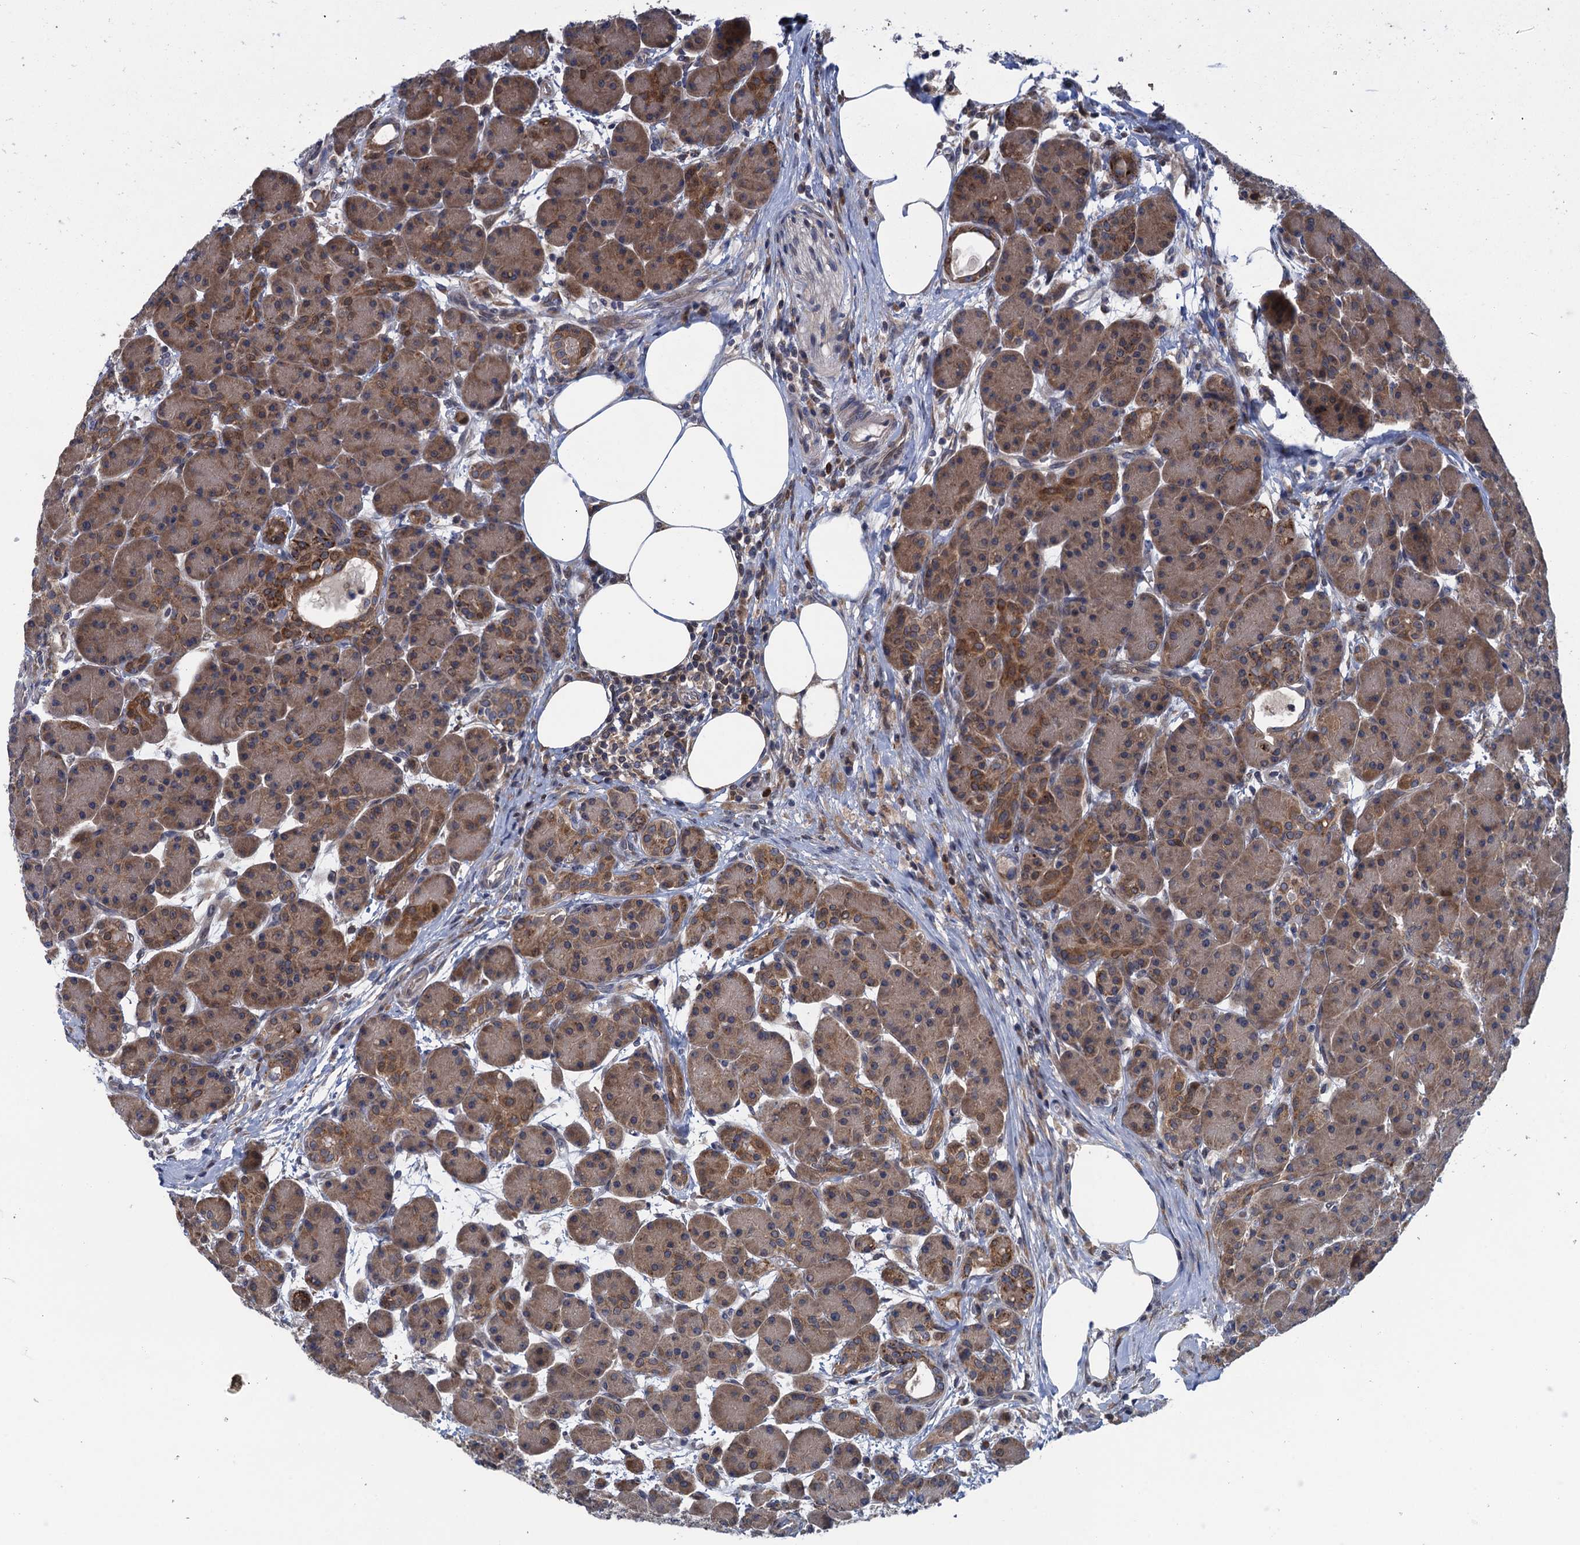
{"staining": {"intensity": "moderate", "quantity": ">75%", "location": "cytoplasmic/membranous"}, "tissue": "pancreas", "cell_type": "Exocrine glandular cells", "image_type": "normal", "snomed": [{"axis": "morphology", "description": "Normal tissue, NOS"}, {"axis": "topography", "description": "Pancreas"}], "caption": "Exocrine glandular cells exhibit medium levels of moderate cytoplasmic/membranous positivity in about >75% of cells in benign human pancreas. The protein of interest is stained brown, and the nuclei are stained in blue (DAB IHC with brightfield microscopy, high magnification).", "gene": "CNTN5", "patient": {"sex": "male", "age": 63}}